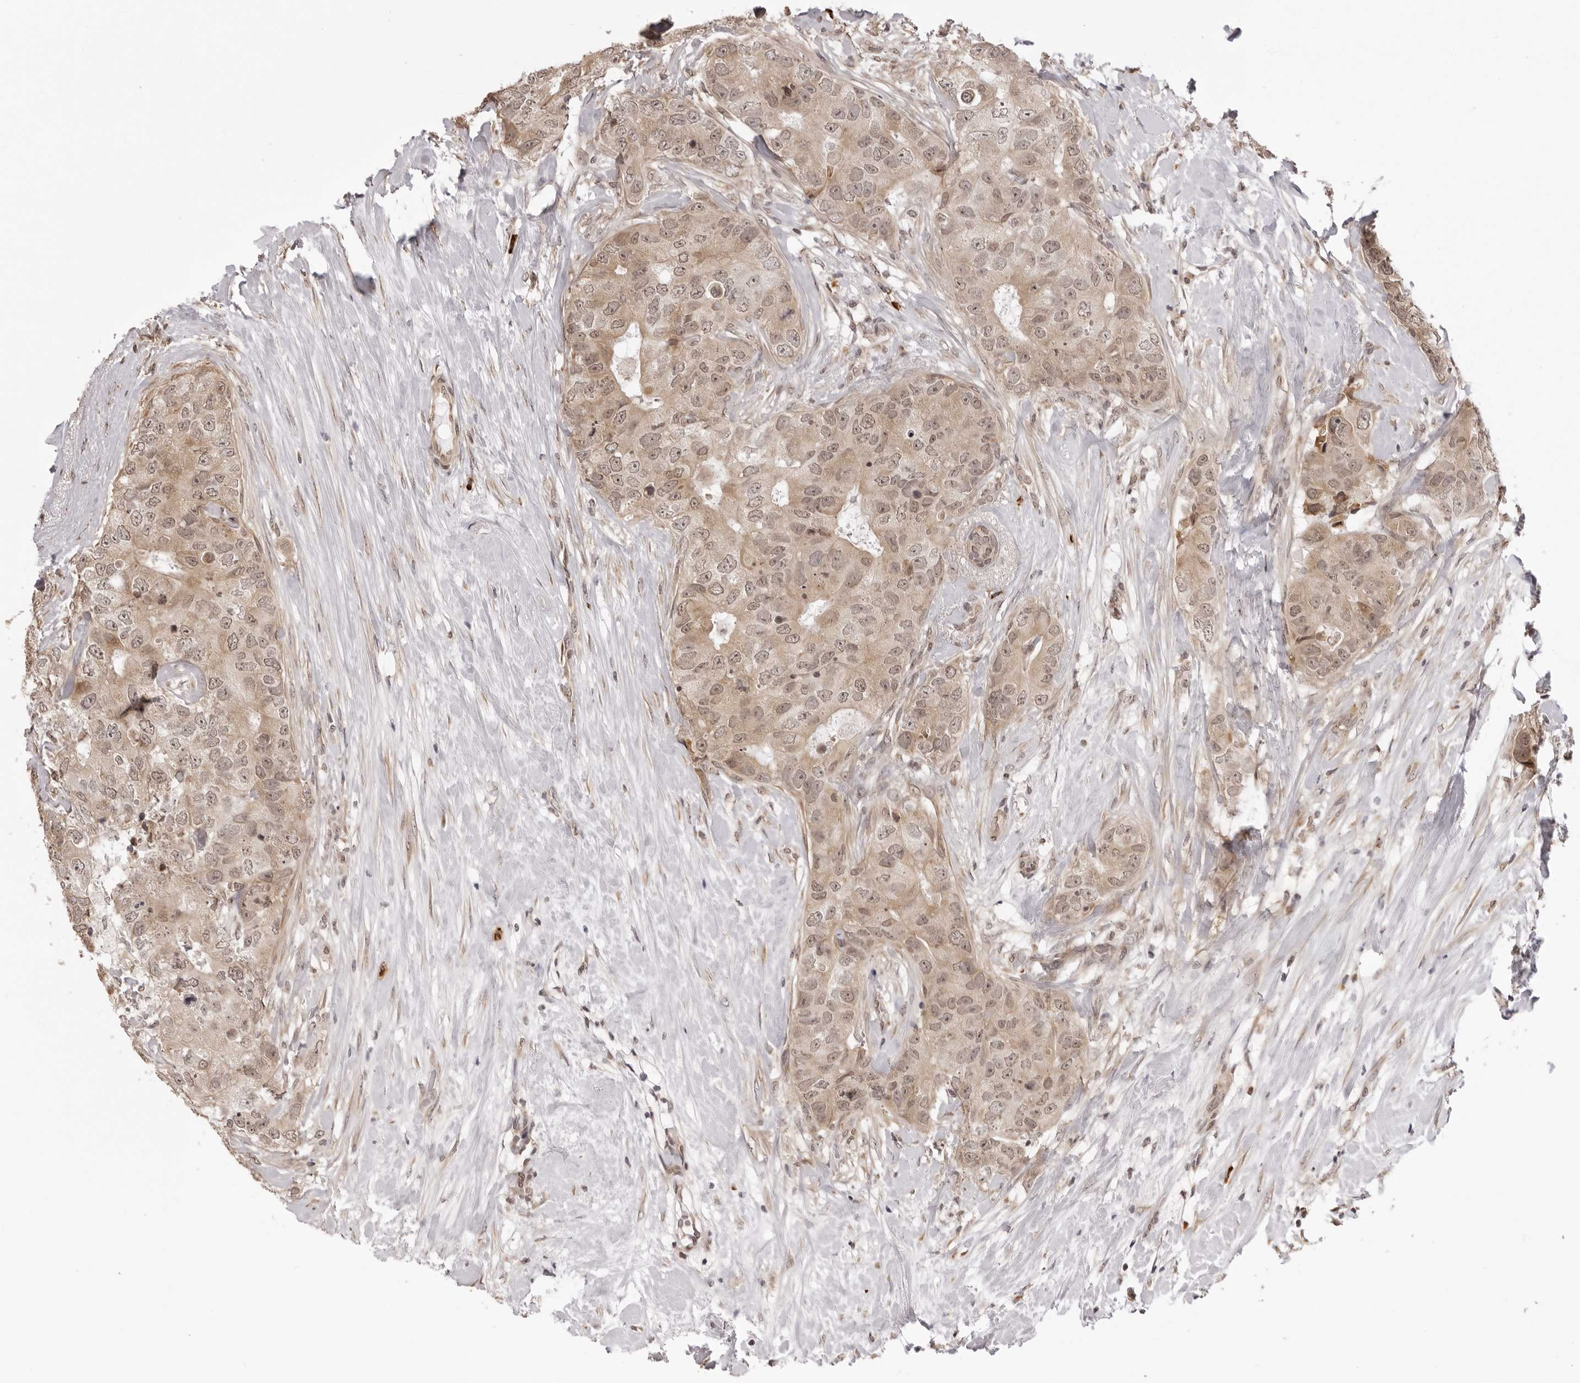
{"staining": {"intensity": "weak", "quantity": ">75%", "location": "cytoplasmic/membranous,nuclear"}, "tissue": "breast cancer", "cell_type": "Tumor cells", "image_type": "cancer", "snomed": [{"axis": "morphology", "description": "Duct carcinoma"}, {"axis": "topography", "description": "Breast"}], "caption": "The histopathology image demonstrates a brown stain indicating the presence of a protein in the cytoplasmic/membranous and nuclear of tumor cells in breast cancer (invasive ductal carcinoma). (DAB (3,3'-diaminobenzidine) = brown stain, brightfield microscopy at high magnification).", "gene": "ZC3H11A", "patient": {"sex": "female", "age": 62}}